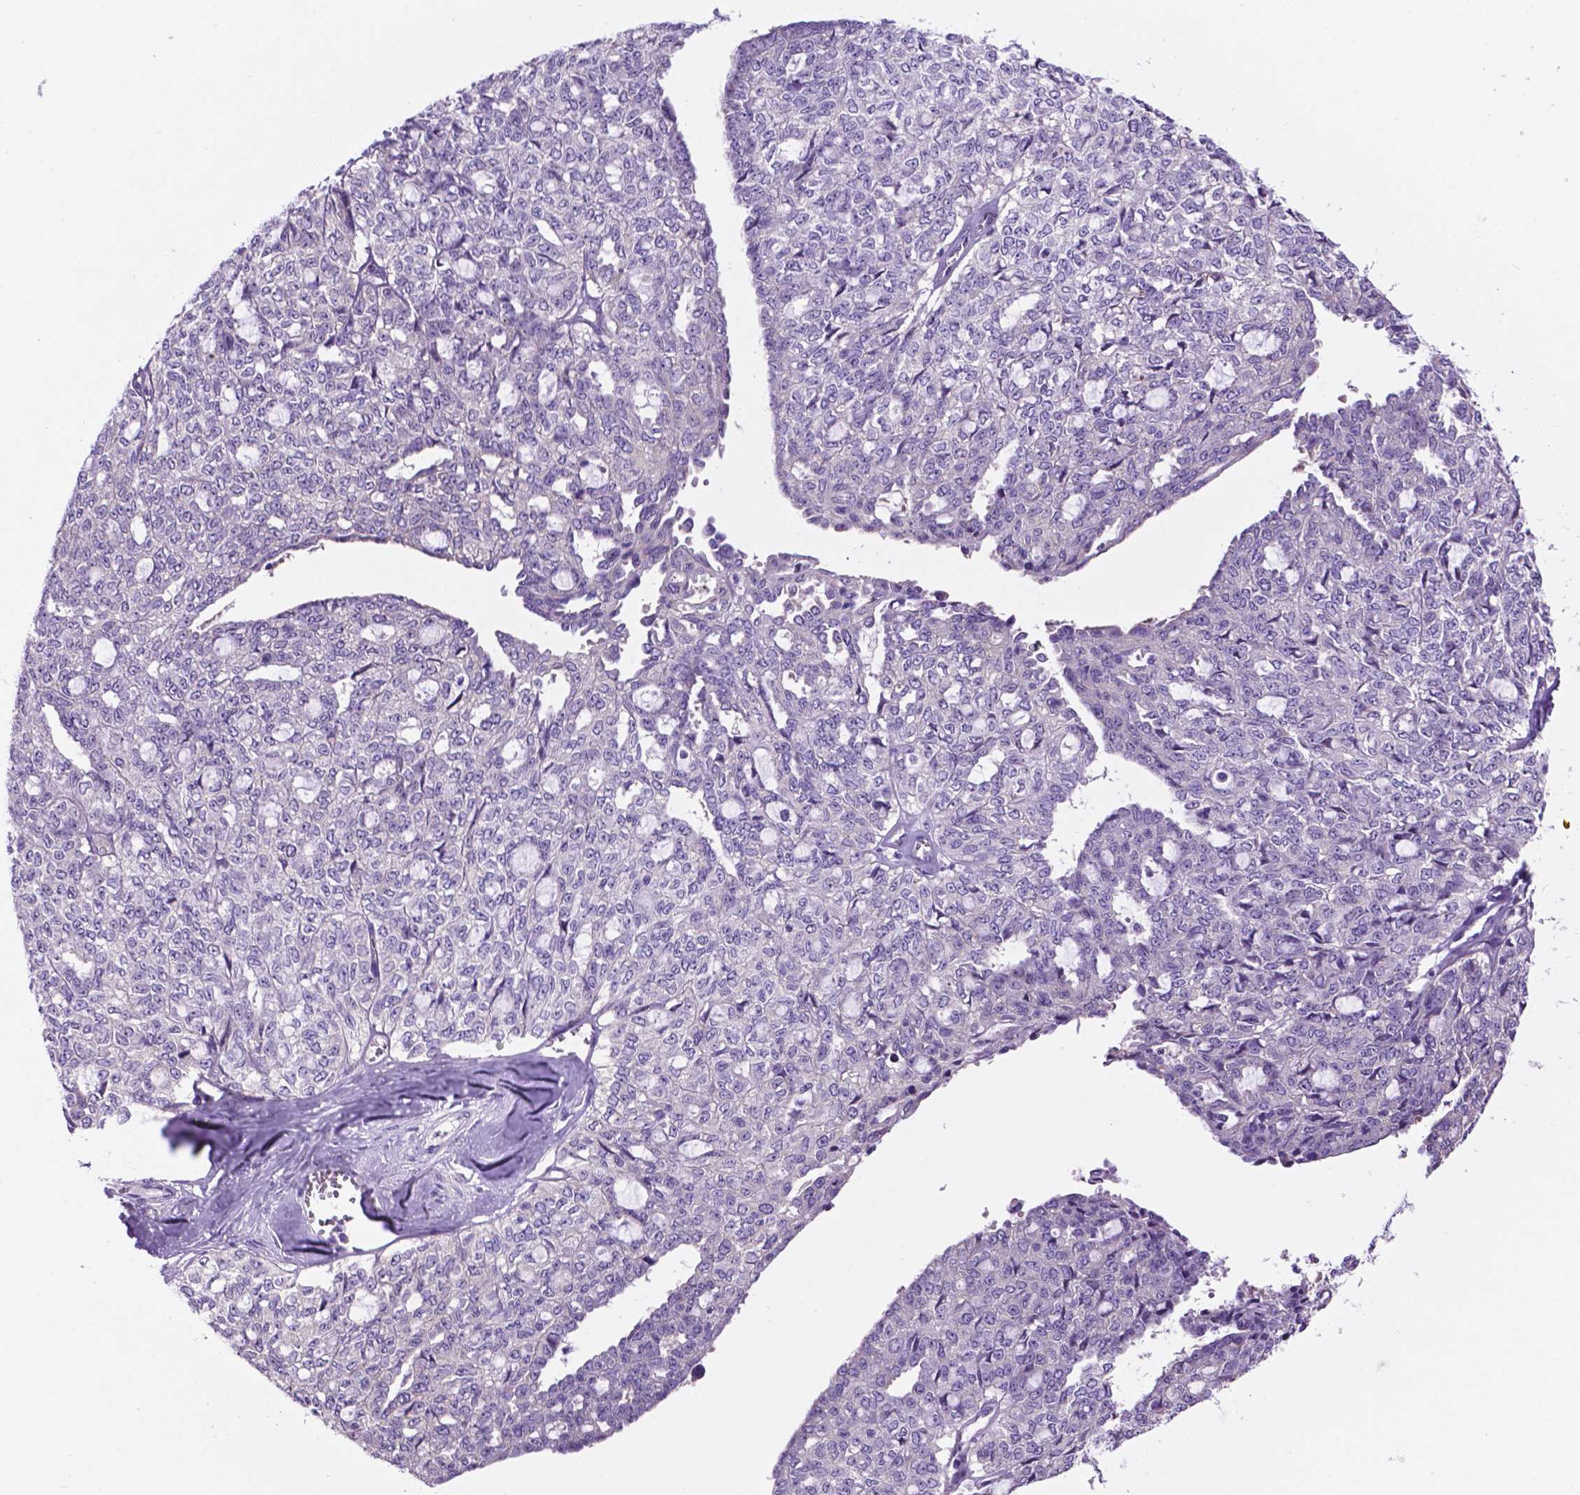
{"staining": {"intensity": "negative", "quantity": "none", "location": "none"}, "tissue": "ovarian cancer", "cell_type": "Tumor cells", "image_type": "cancer", "snomed": [{"axis": "morphology", "description": "Cystadenocarcinoma, serous, NOS"}, {"axis": "topography", "description": "Ovary"}], "caption": "Human serous cystadenocarcinoma (ovarian) stained for a protein using IHC exhibits no expression in tumor cells.", "gene": "SPDYA", "patient": {"sex": "female", "age": 71}}